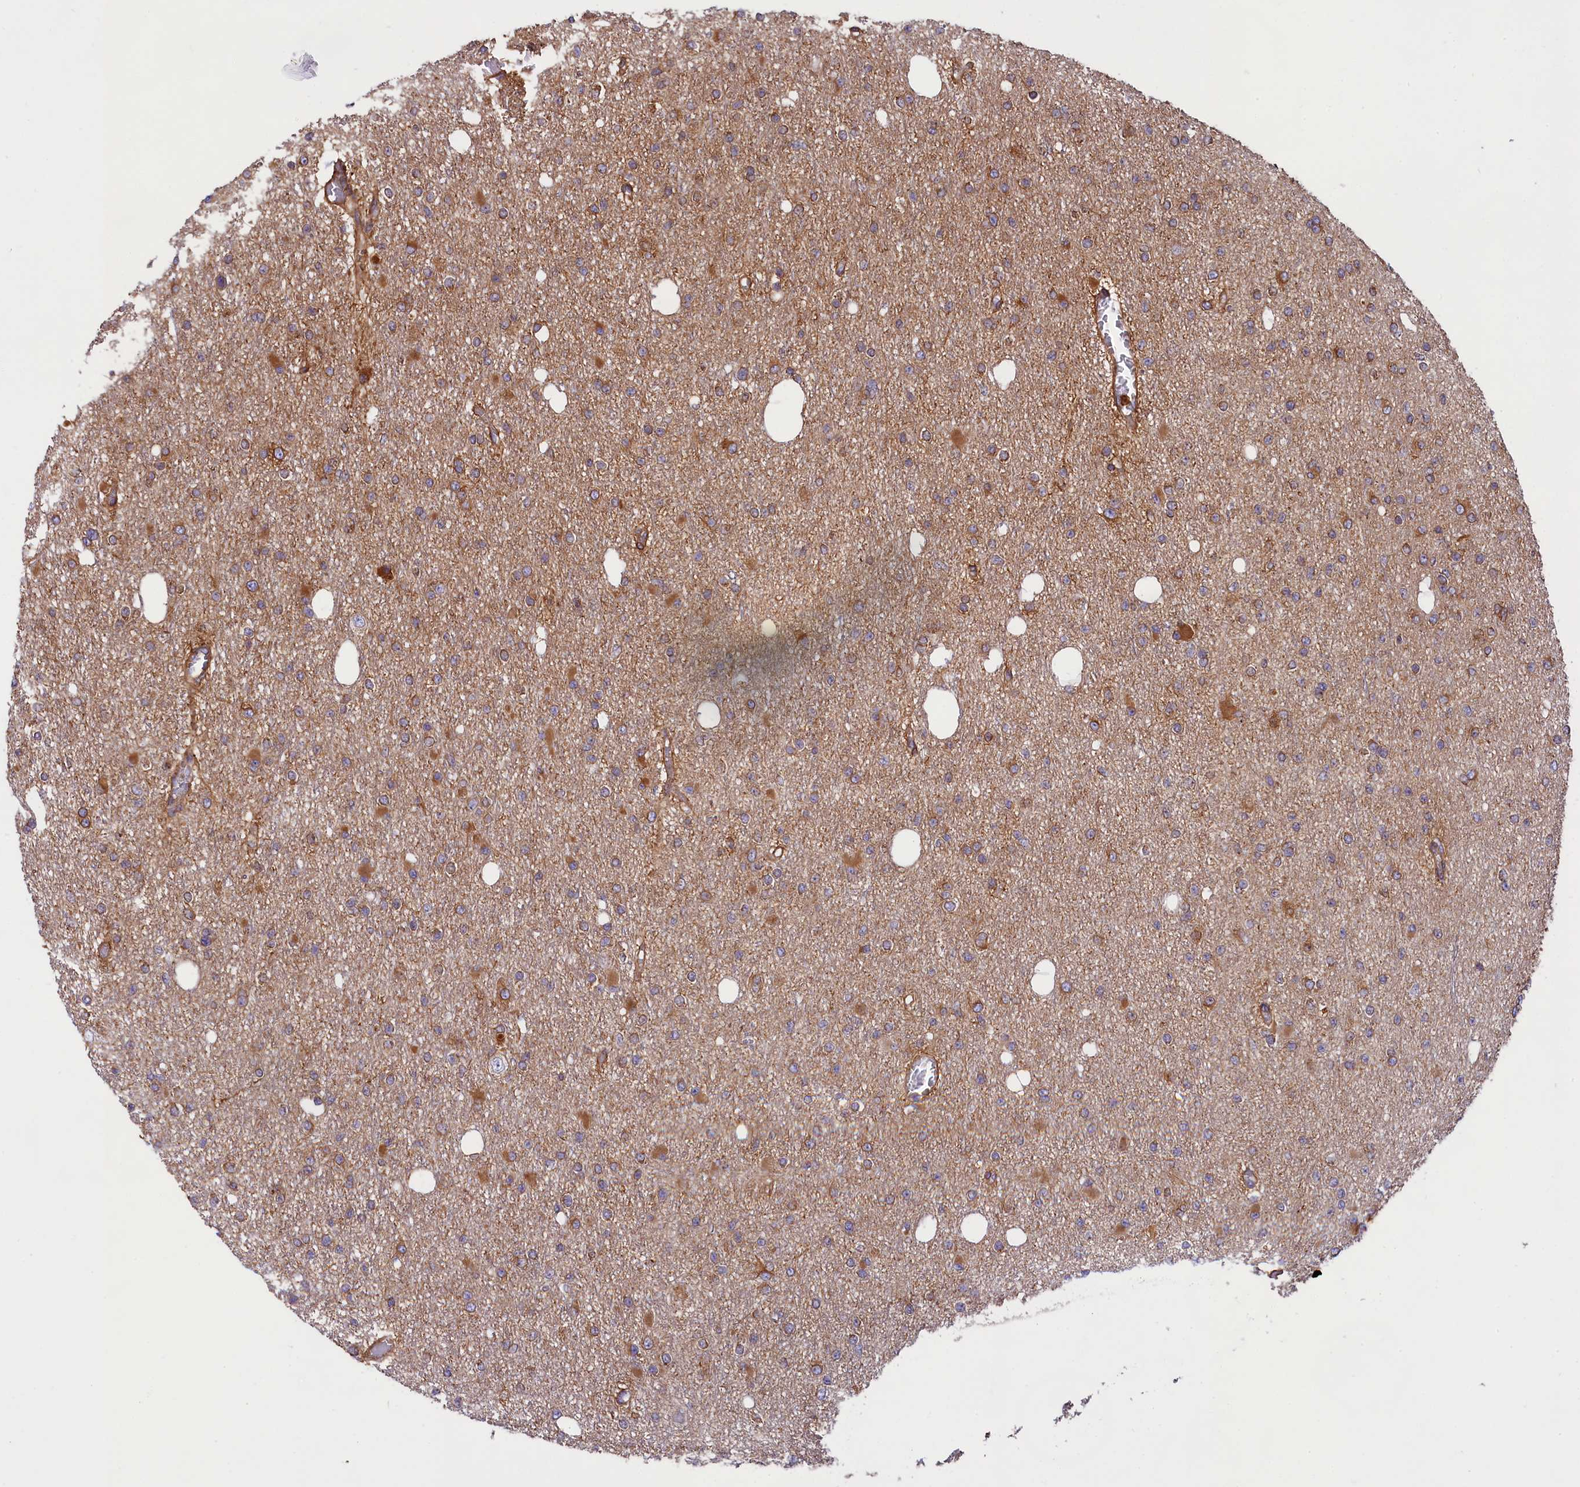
{"staining": {"intensity": "moderate", "quantity": ">75%", "location": "cytoplasmic/membranous"}, "tissue": "glioma", "cell_type": "Tumor cells", "image_type": "cancer", "snomed": [{"axis": "morphology", "description": "Glioma, malignant, Low grade"}, {"axis": "topography", "description": "Brain"}], "caption": "This is an image of immunohistochemistry (IHC) staining of low-grade glioma (malignant), which shows moderate staining in the cytoplasmic/membranous of tumor cells.", "gene": "GYS1", "patient": {"sex": "female", "age": 22}}